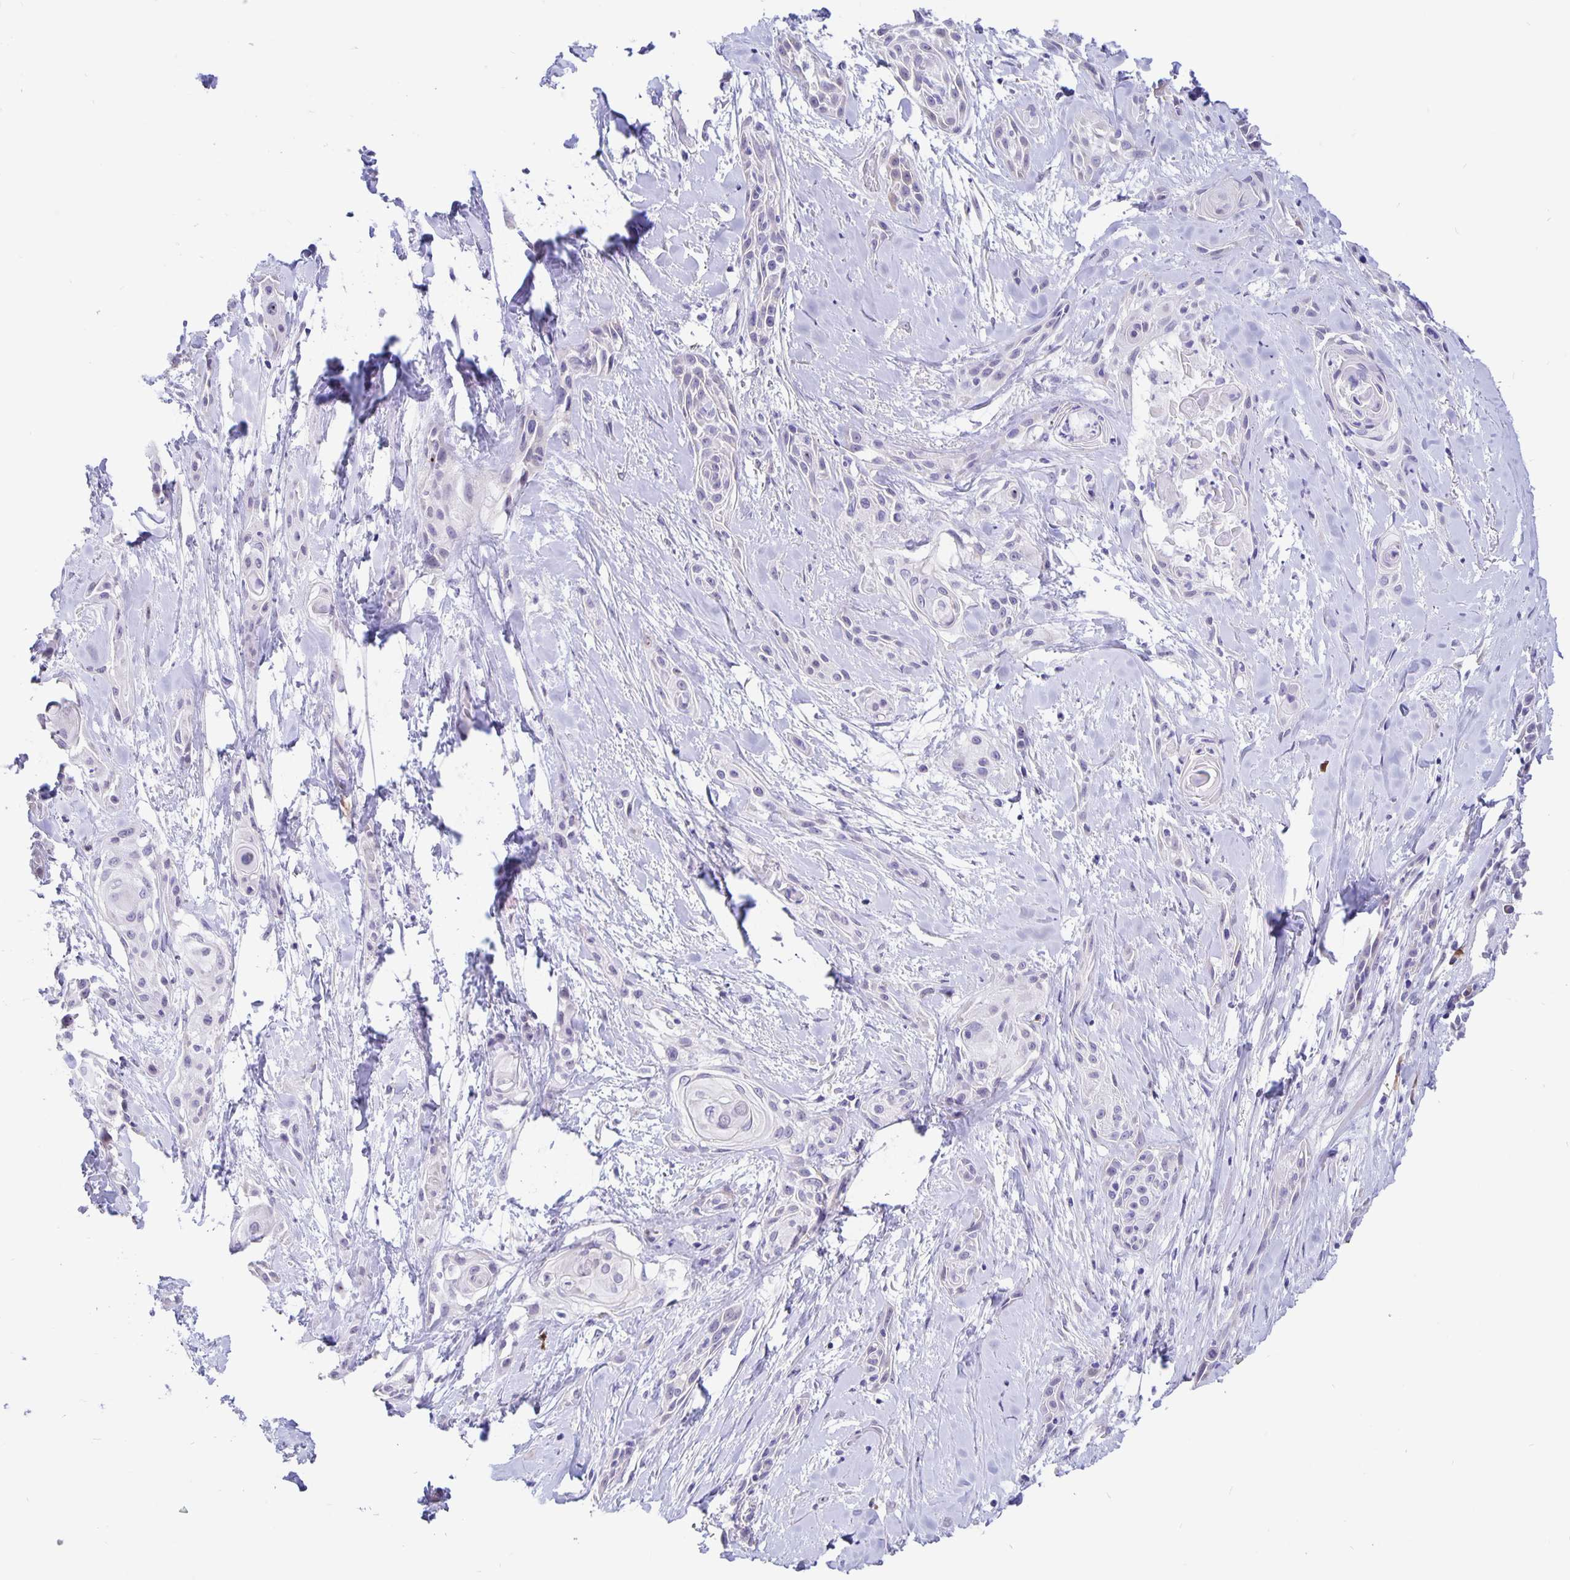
{"staining": {"intensity": "negative", "quantity": "none", "location": "none"}, "tissue": "skin cancer", "cell_type": "Tumor cells", "image_type": "cancer", "snomed": [{"axis": "morphology", "description": "Squamous cell carcinoma, NOS"}, {"axis": "topography", "description": "Skin"}, {"axis": "topography", "description": "Anal"}], "caption": "This is an immunohistochemistry (IHC) image of human skin cancer. There is no positivity in tumor cells.", "gene": "ERMN", "patient": {"sex": "male", "age": 64}}